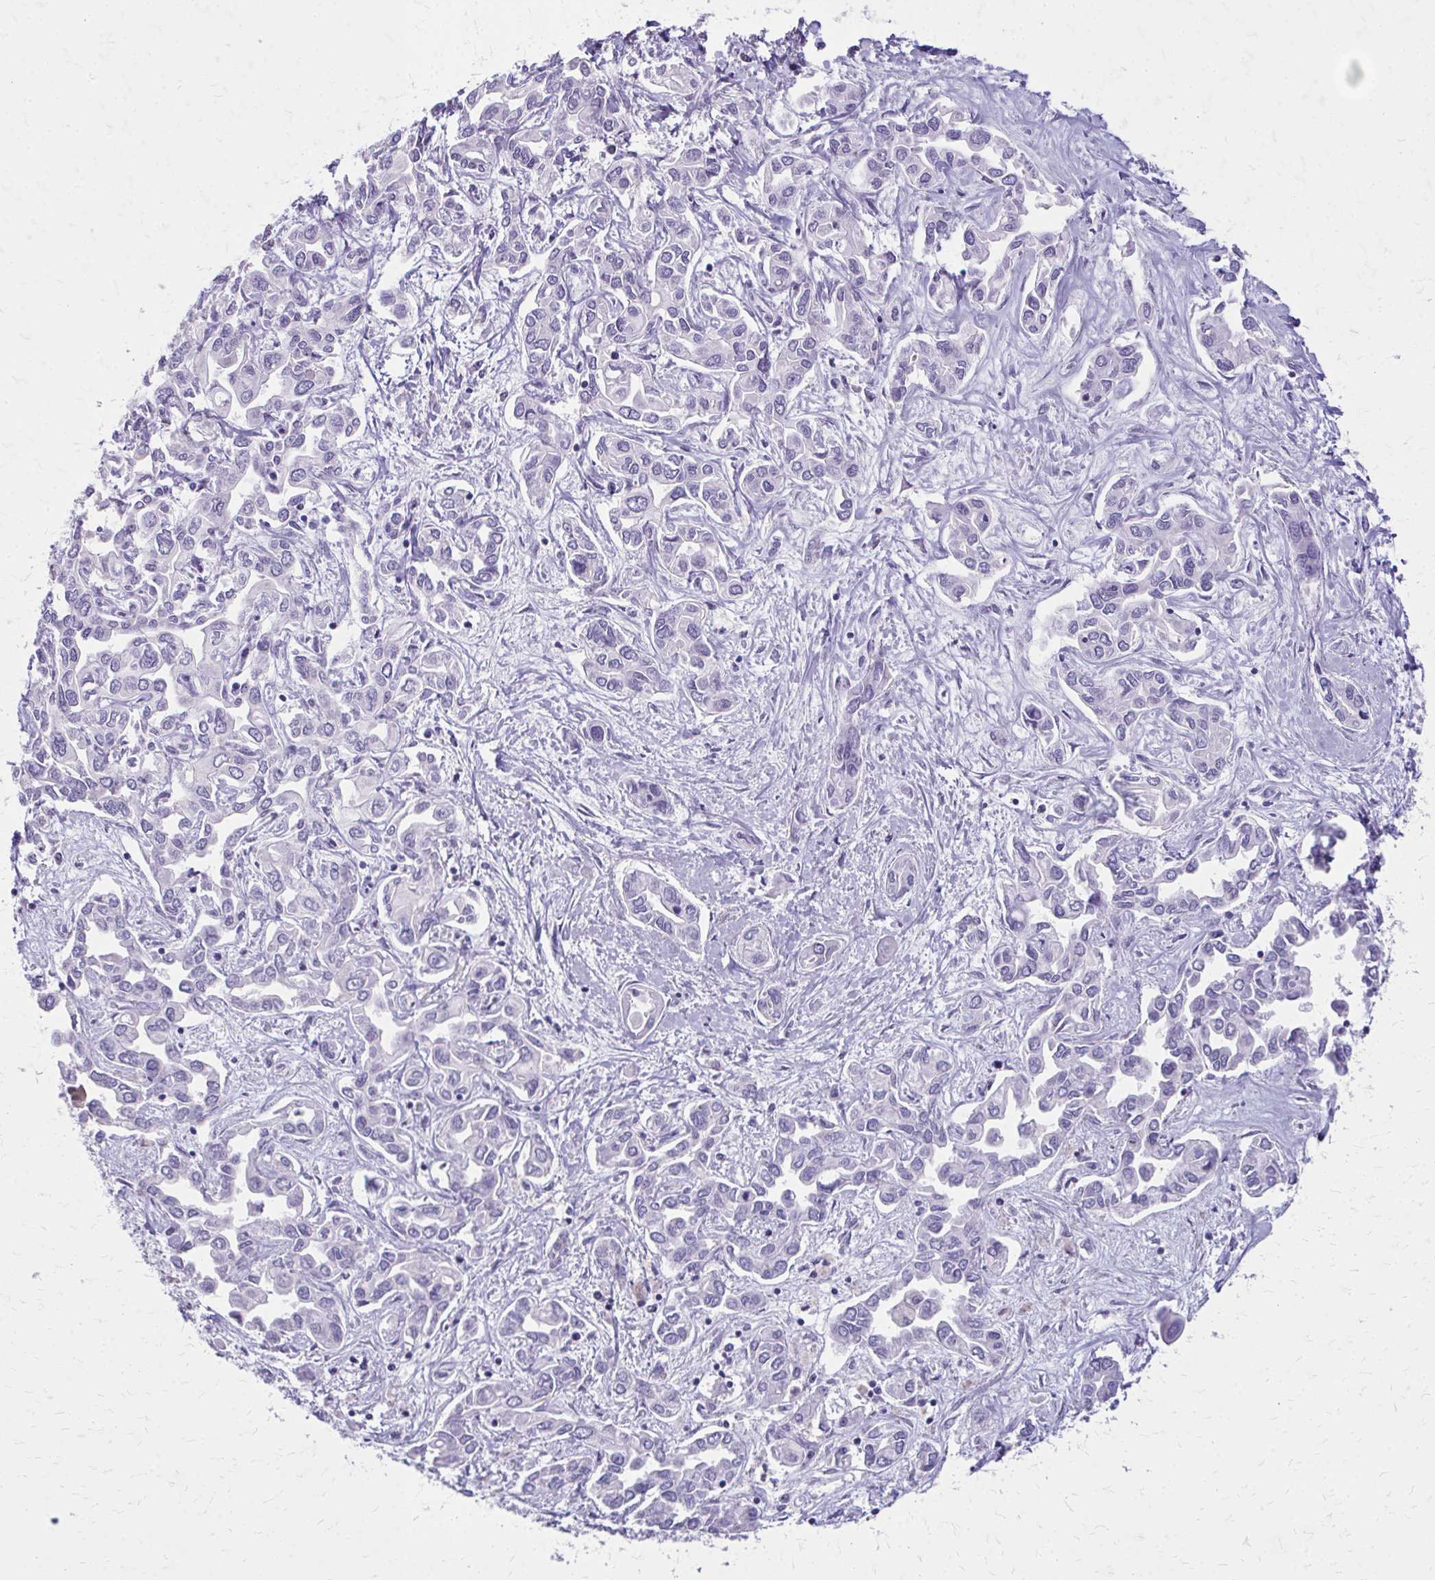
{"staining": {"intensity": "negative", "quantity": "none", "location": "none"}, "tissue": "liver cancer", "cell_type": "Tumor cells", "image_type": "cancer", "snomed": [{"axis": "morphology", "description": "Cholangiocarcinoma"}, {"axis": "topography", "description": "Liver"}], "caption": "IHC of liver cancer exhibits no staining in tumor cells. The staining is performed using DAB (3,3'-diaminobenzidine) brown chromogen with nuclei counter-stained in using hematoxylin.", "gene": "TRIM6", "patient": {"sex": "female", "age": 64}}